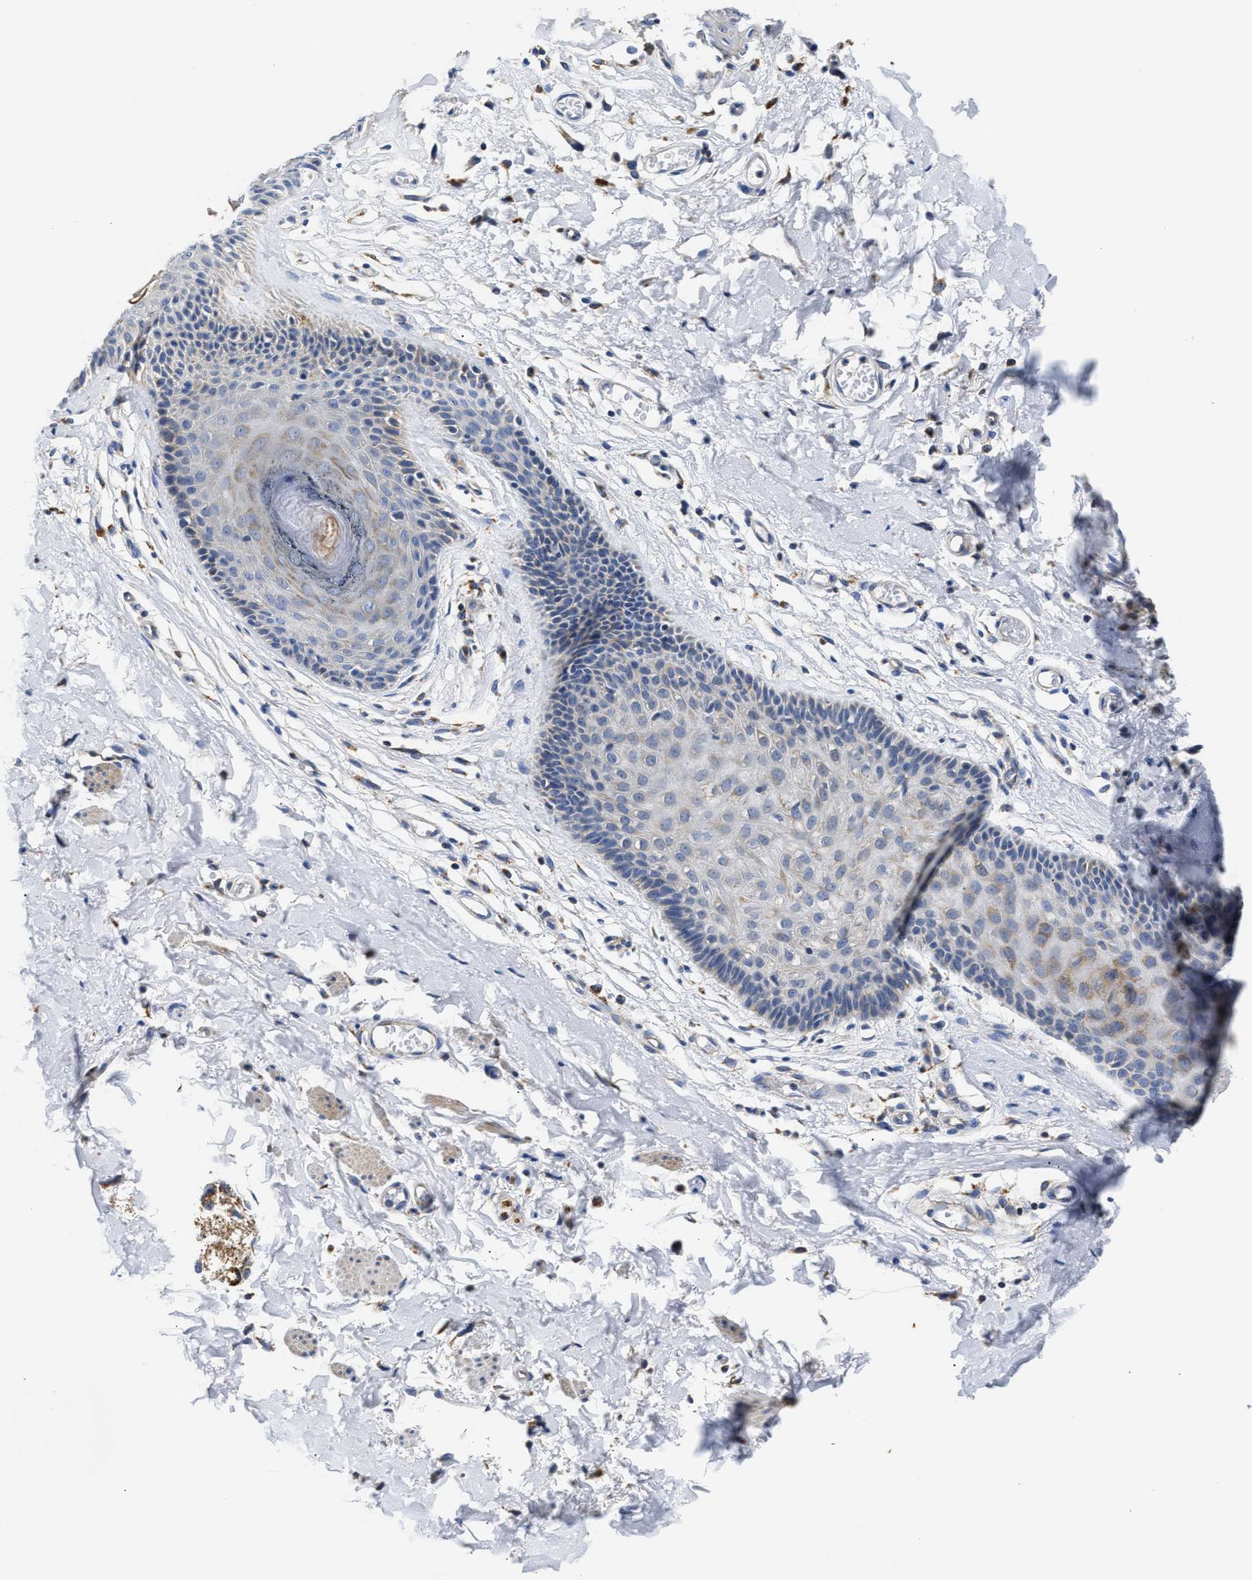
{"staining": {"intensity": "weak", "quantity": "25%-75%", "location": "cytoplasmic/membranous"}, "tissue": "skin", "cell_type": "Epidermal cells", "image_type": "normal", "snomed": [{"axis": "morphology", "description": "Normal tissue, NOS"}, {"axis": "topography", "description": "Vulva"}], "caption": "The image displays immunohistochemical staining of normal skin. There is weak cytoplasmic/membranous expression is appreciated in about 25%-75% of epidermal cells. The protein of interest is stained brown, and the nuclei are stained in blue (DAB IHC with brightfield microscopy, high magnification).", "gene": "ACADVL", "patient": {"sex": "female", "age": 73}}